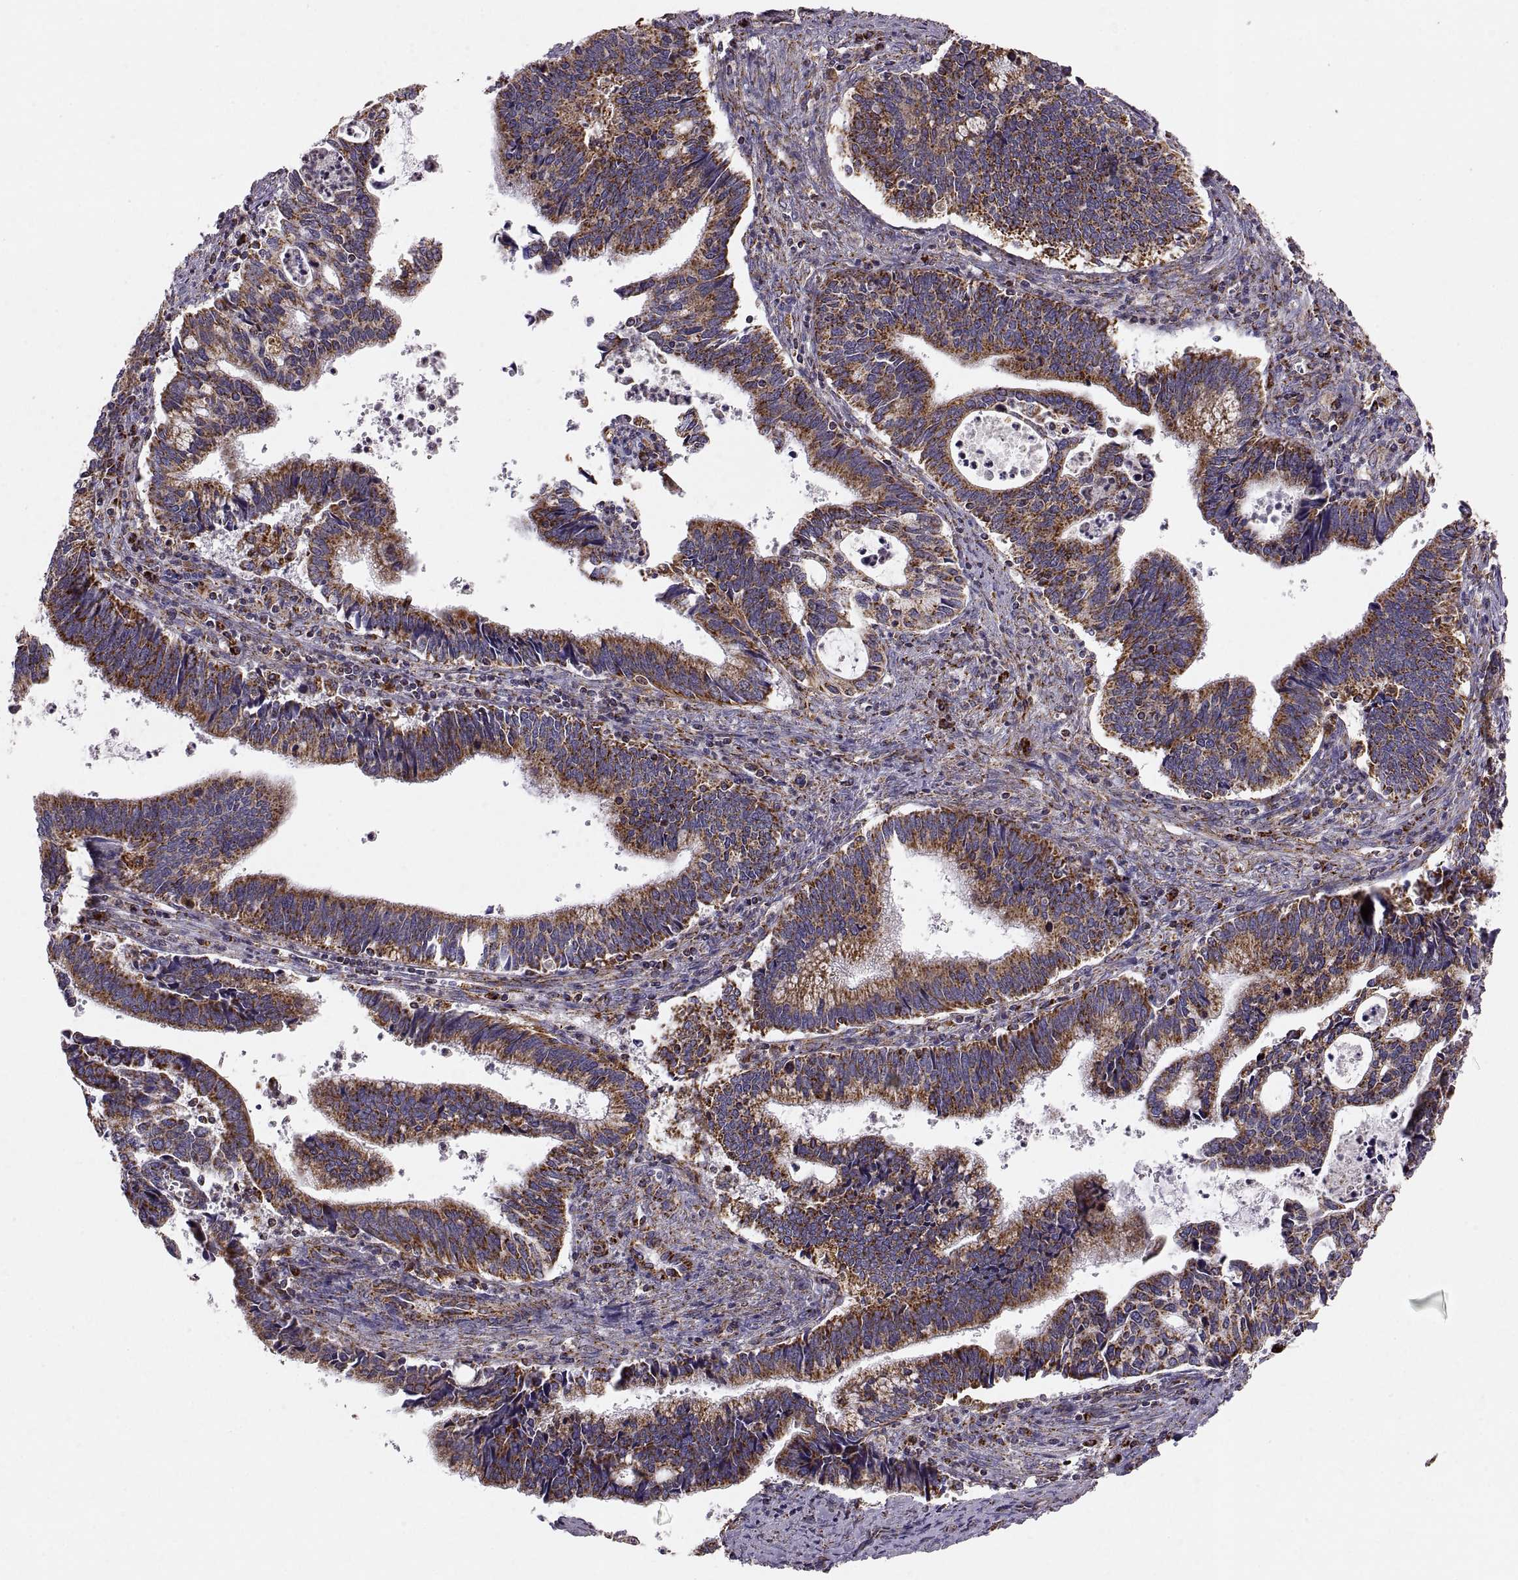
{"staining": {"intensity": "strong", "quantity": ">75%", "location": "cytoplasmic/membranous"}, "tissue": "cervical cancer", "cell_type": "Tumor cells", "image_type": "cancer", "snomed": [{"axis": "morphology", "description": "Adenocarcinoma, NOS"}, {"axis": "topography", "description": "Cervix"}], "caption": "A brown stain labels strong cytoplasmic/membranous positivity of a protein in human cervical cancer (adenocarcinoma) tumor cells. The staining is performed using DAB (3,3'-diaminobenzidine) brown chromogen to label protein expression. The nuclei are counter-stained blue using hematoxylin.", "gene": "ARSD", "patient": {"sex": "female", "age": 42}}